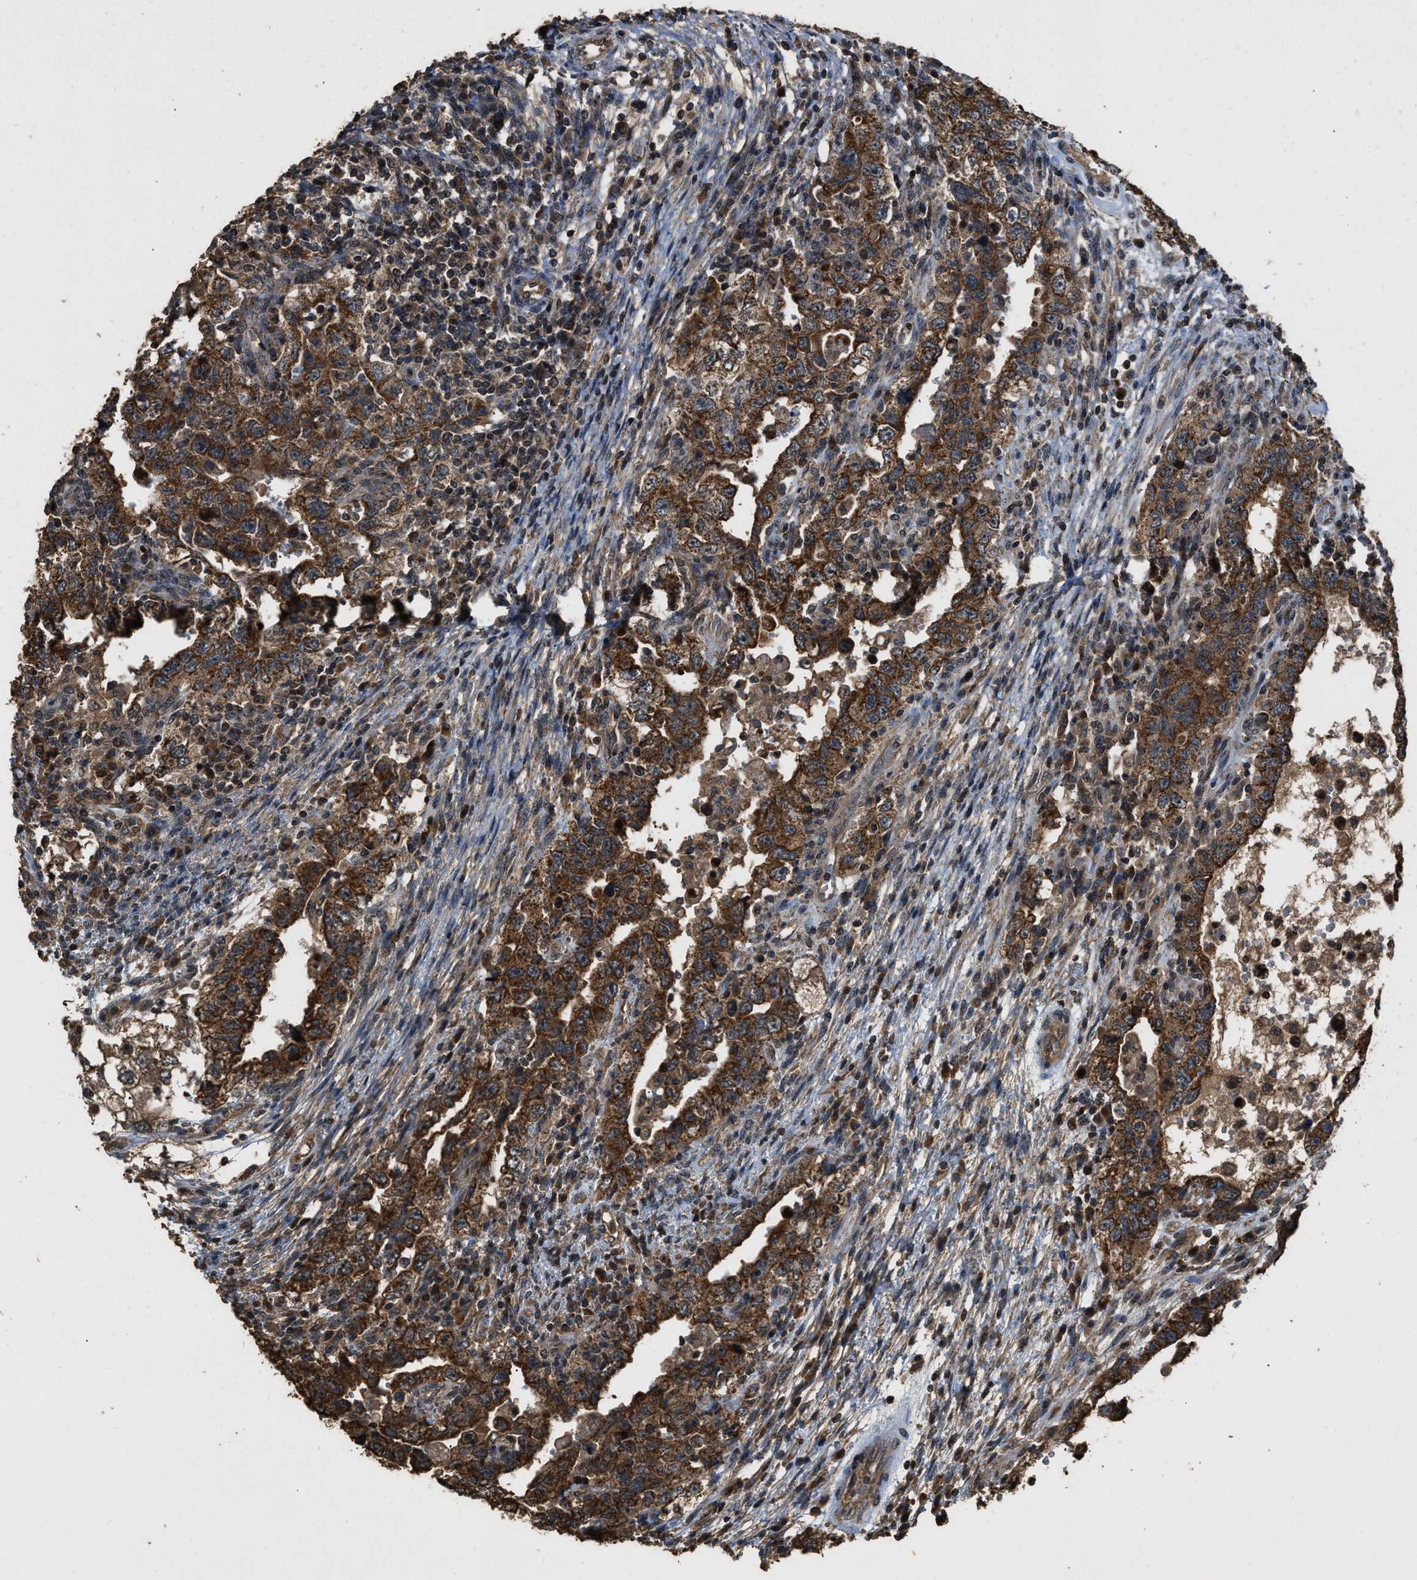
{"staining": {"intensity": "strong", "quantity": ">75%", "location": "cytoplasmic/membranous"}, "tissue": "testis cancer", "cell_type": "Tumor cells", "image_type": "cancer", "snomed": [{"axis": "morphology", "description": "Carcinoma, Embryonal, NOS"}, {"axis": "topography", "description": "Testis"}], "caption": "A brown stain highlights strong cytoplasmic/membranous positivity of a protein in human testis cancer (embryonal carcinoma) tumor cells. (DAB IHC with brightfield microscopy, high magnification).", "gene": "DENND6B", "patient": {"sex": "male", "age": 26}}